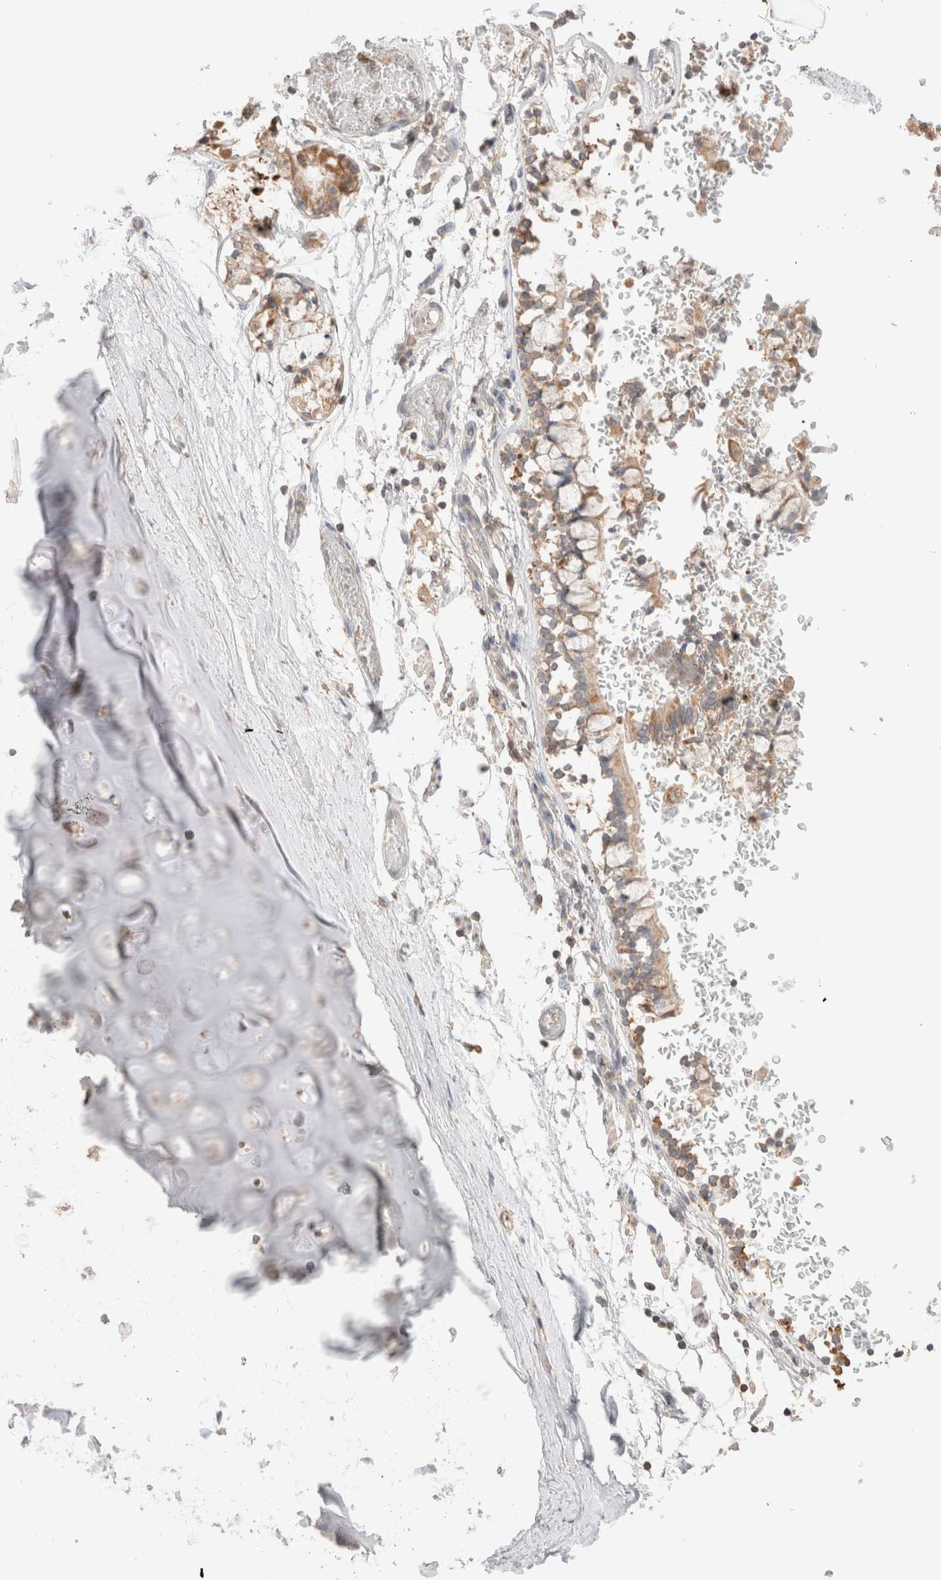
{"staining": {"intensity": "negative", "quantity": "none", "location": "none"}, "tissue": "adipose tissue", "cell_type": "Adipocytes", "image_type": "normal", "snomed": [{"axis": "morphology", "description": "Normal tissue, NOS"}, {"axis": "topography", "description": "Cartilage tissue"}, {"axis": "topography", "description": "Lung"}], "caption": "The histopathology image demonstrates no staining of adipocytes in benign adipose tissue. (Brightfield microscopy of DAB immunohistochemistry (IHC) at high magnification).", "gene": "TRIM41", "patient": {"sex": "female", "age": 77}}